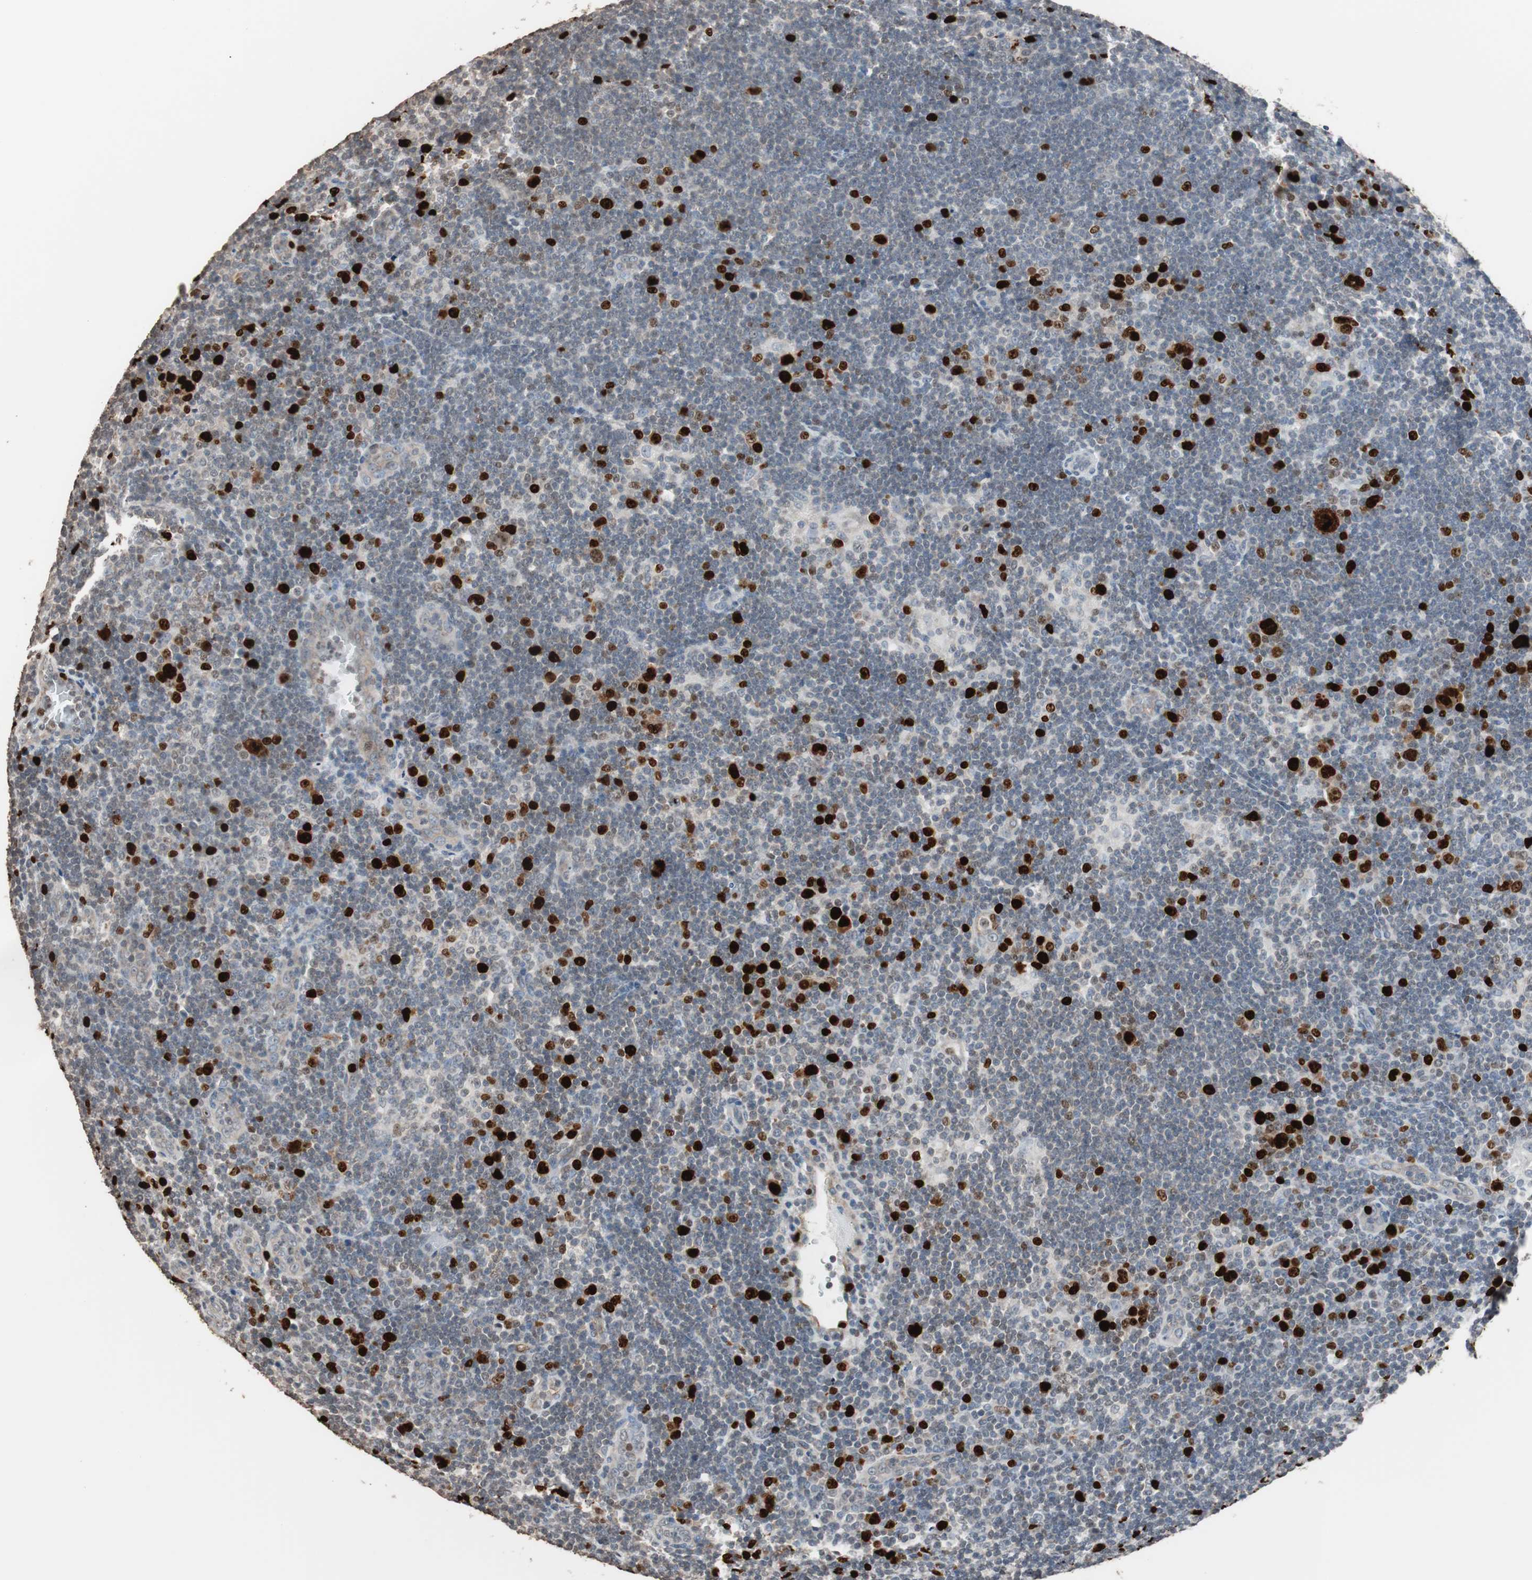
{"staining": {"intensity": "strong", "quantity": "<25%", "location": "nuclear"}, "tissue": "lymphoma", "cell_type": "Tumor cells", "image_type": "cancer", "snomed": [{"axis": "morphology", "description": "Hodgkin's disease, NOS"}, {"axis": "topography", "description": "Lymph node"}], "caption": "Hodgkin's disease stained with a protein marker demonstrates strong staining in tumor cells.", "gene": "TOP2A", "patient": {"sex": "female", "age": 57}}